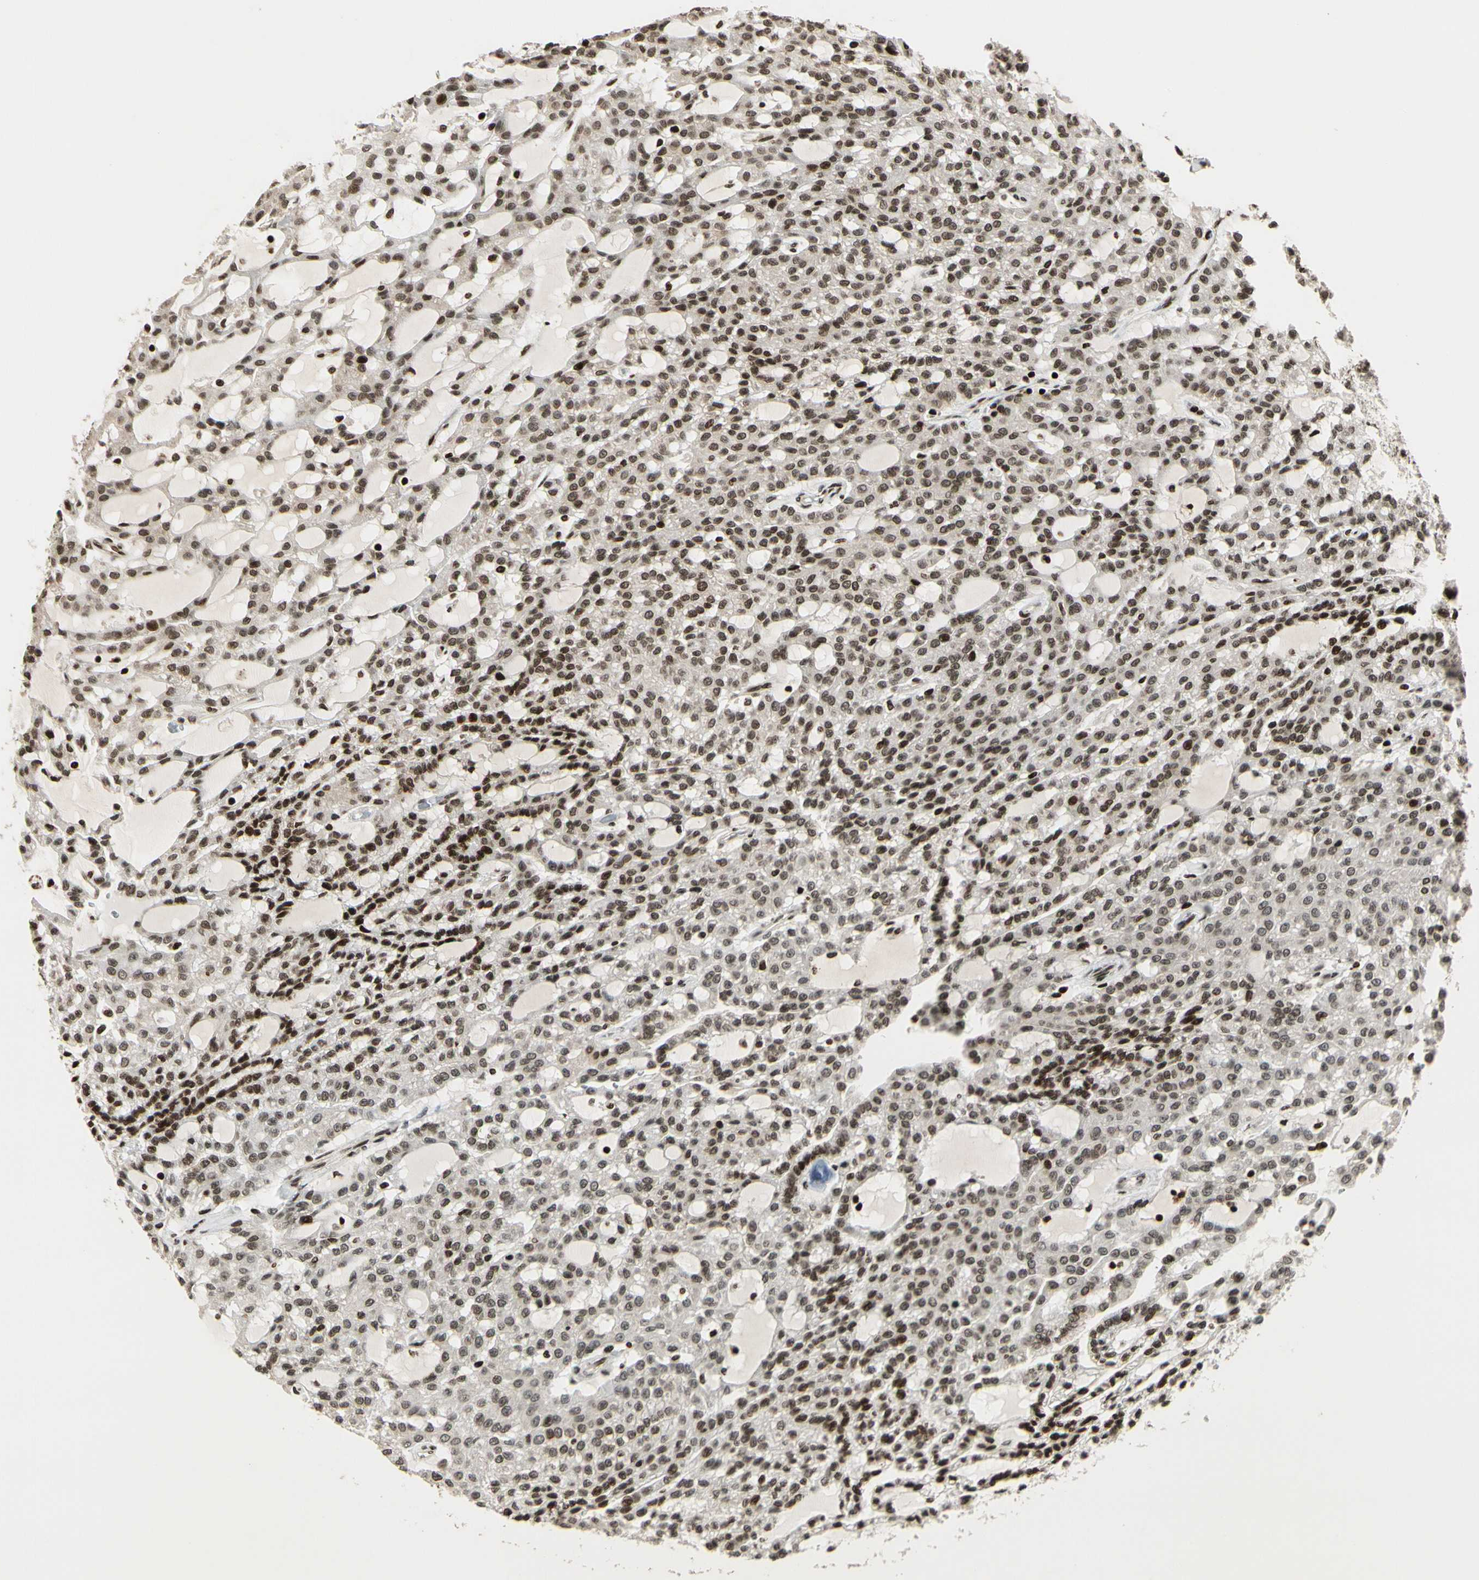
{"staining": {"intensity": "moderate", "quantity": ">75%", "location": "nuclear"}, "tissue": "renal cancer", "cell_type": "Tumor cells", "image_type": "cancer", "snomed": [{"axis": "morphology", "description": "Adenocarcinoma, NOS"}, {"axis": "topography", "description": "Kidney"}], "caption": "Immunohistochemical staining of human renal adenocarcinoma demonstrates medium levels of moderate nuclear staining in approximately >75% of tumor cells.", "gene": "TSHZ3", "patient": {"sex": "male", "age": 63}}